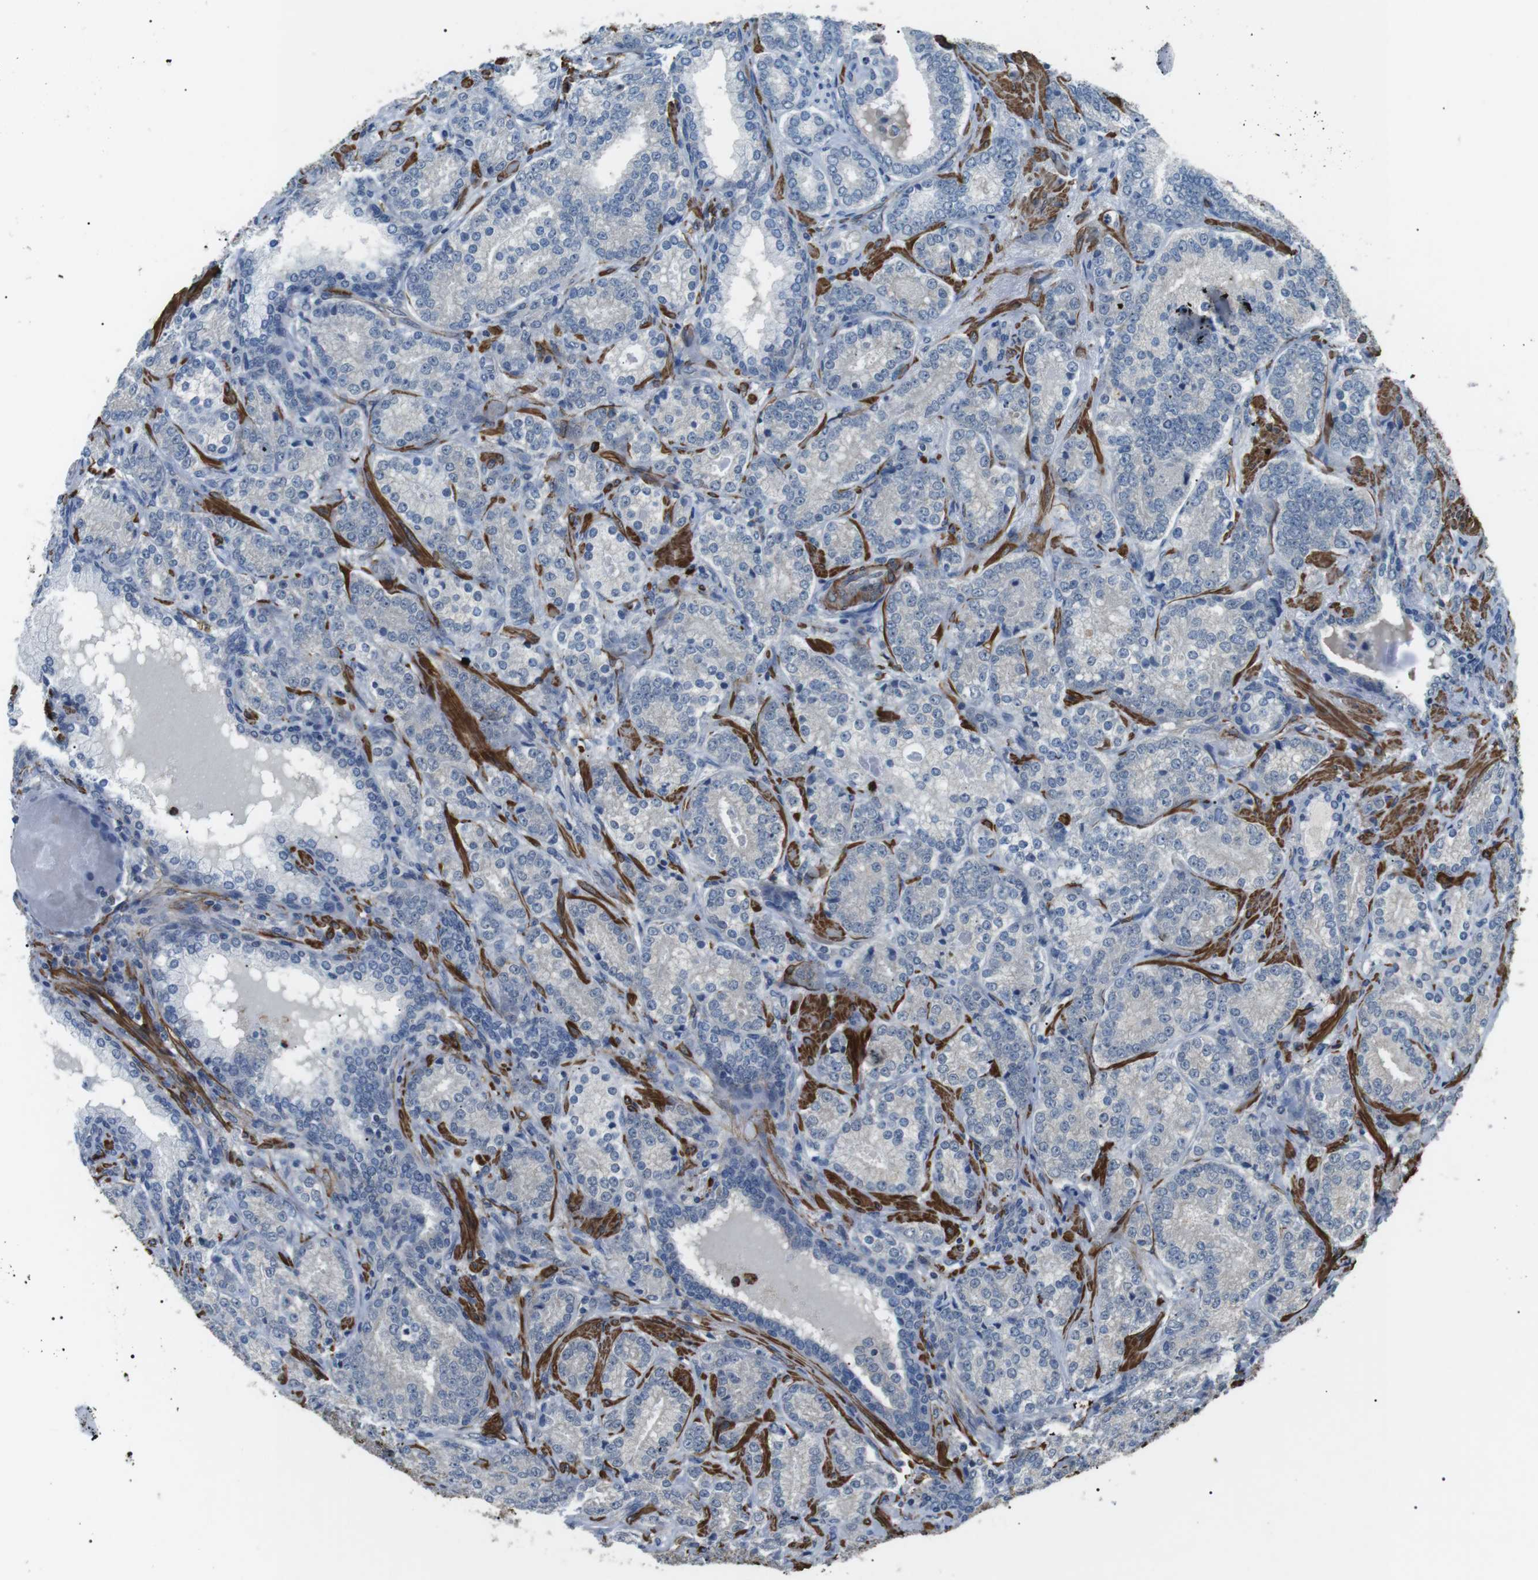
{"staining": {"intensity": "negative", "quantity": "none", "location": "none"}, "tissue": "prostate cancer", "cell_type": "Tumor cells", "image_type": "cancer", "snomed": [{"axis": "morphology", "description": "Adenocarcinoma, High grade"}, {"axis": "topography", "description": "Prostate"}], "caption": "A photomicrograph of human prostate cancer (high-grade adenocarcinoma) is negative for staining in tumor cells.", "gene": "GZMM", "patient": {"sex": "male", "age": 61}}